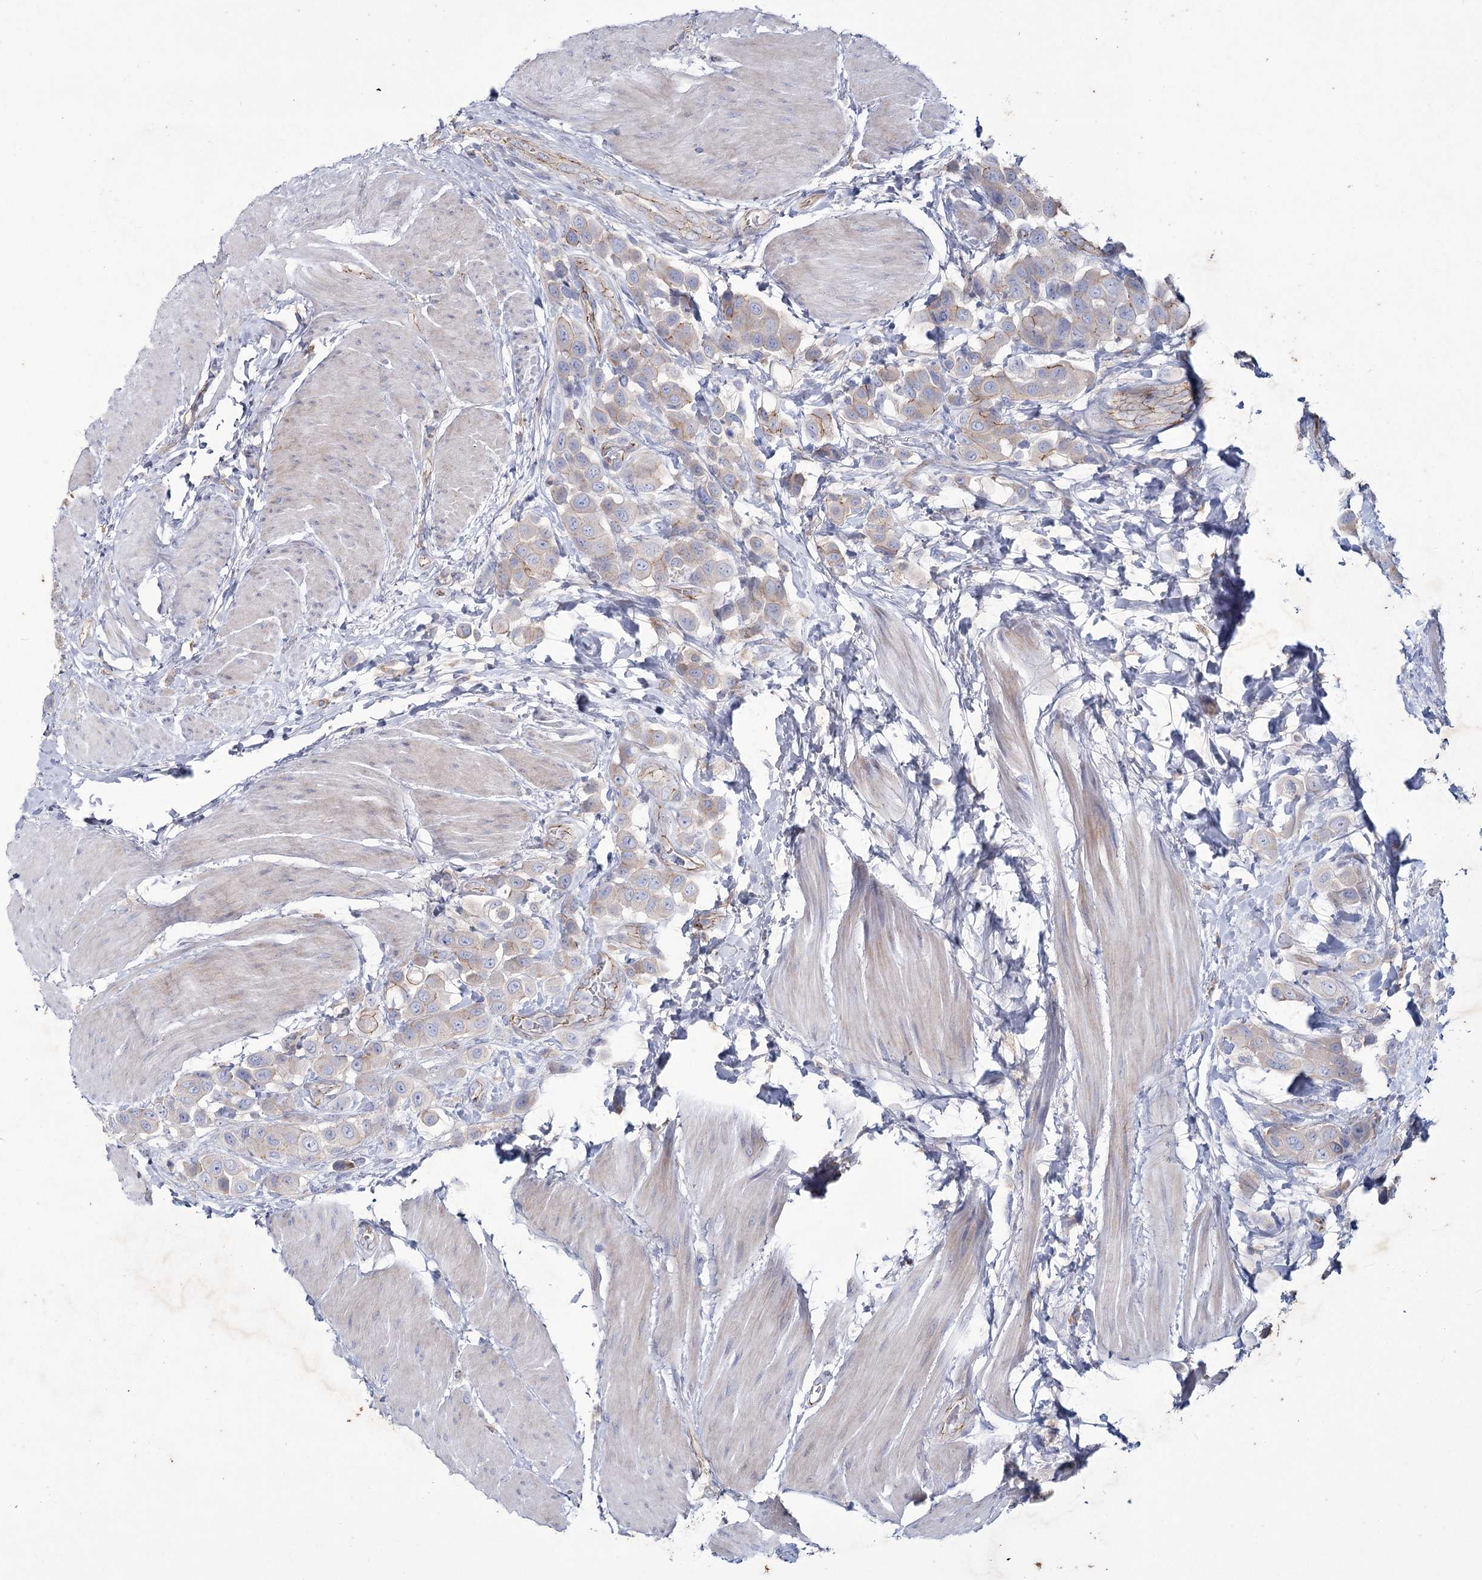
{"staining": {"intensity": "weak", "quantity": "<25%", "location": "cytoplasmic/membranous"}, "tissue": "urothelial cancer", "cell_type": "Tumor cells", "image_type": "cancer", "snomed": [{"axis": "morphology", "description": "Urothelial carcinoma, High grade"}, {"axis": "topography", "description": "Urinary bladder"}], "caption": "Immunohistochemical staining of urothelial cancer shows no significant expression in tumor cells.", "gene": "LDLRAD3", "patient": {"sex": "male", "age": 50}}